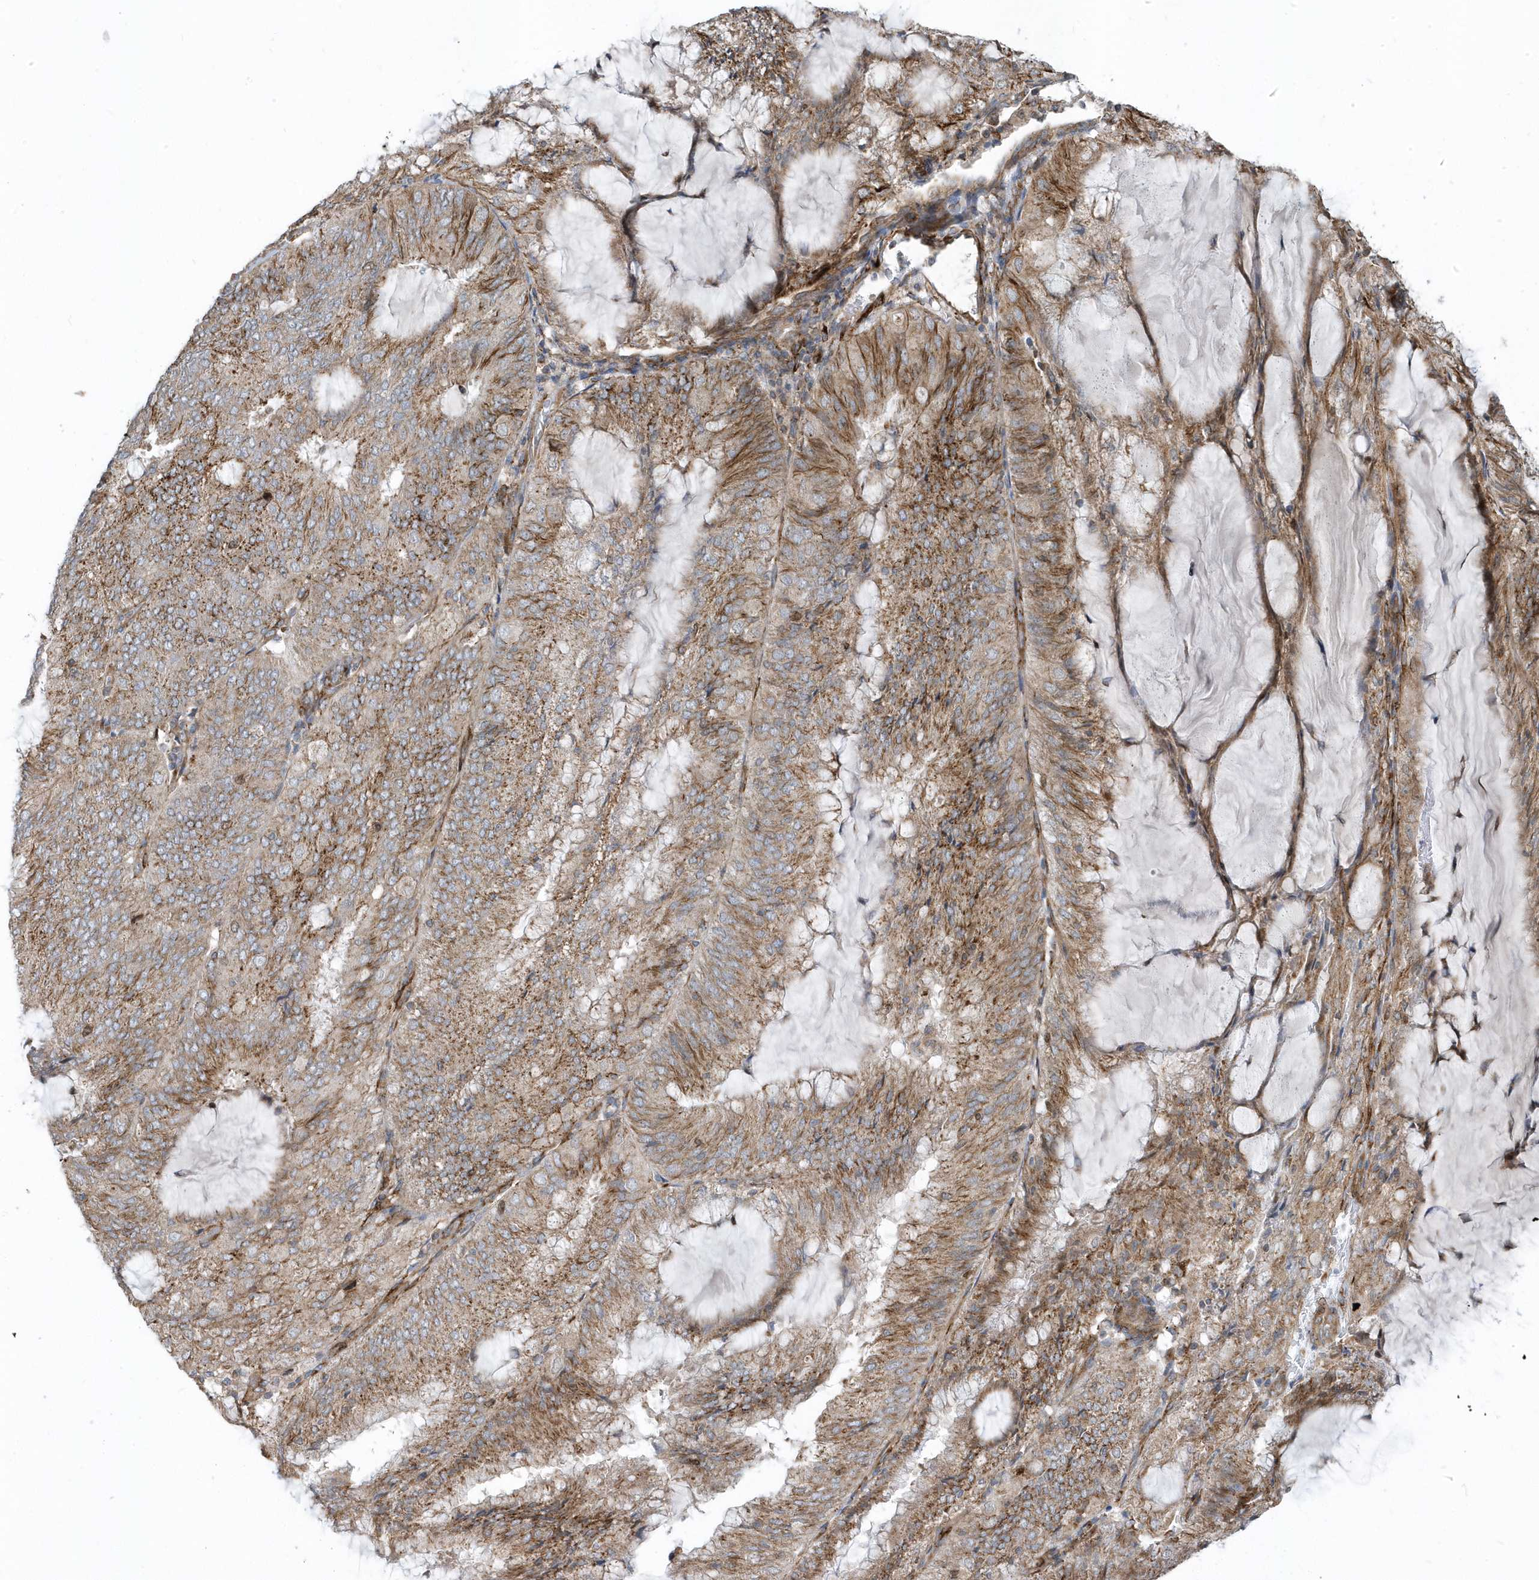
{"staining": {"intensity": "moderate", "quantity": ">75%", "location": "cytoplasmic/membranous"}, "tissue": "endometrial cancer", "cell_type": "Tumor cells", "image_type": "cancer", "snomed": [{"axis": "morphology", "description": "Adenocarcinoma, NOS"}, {"axis": "topography", "description": "Endometrium"}], "caption": "A brown stain shows moderate cytoplasmic/membranous positivity of a protein in endometrial cancer (adenocarcinoma) tumor cells. The staining was performed using DAB, with brown indicating positive protein expression. Nuclei are stained blue with hematoxylin.", "gene": "HRH4", "patient": {"sex": "female", "age": 81}}